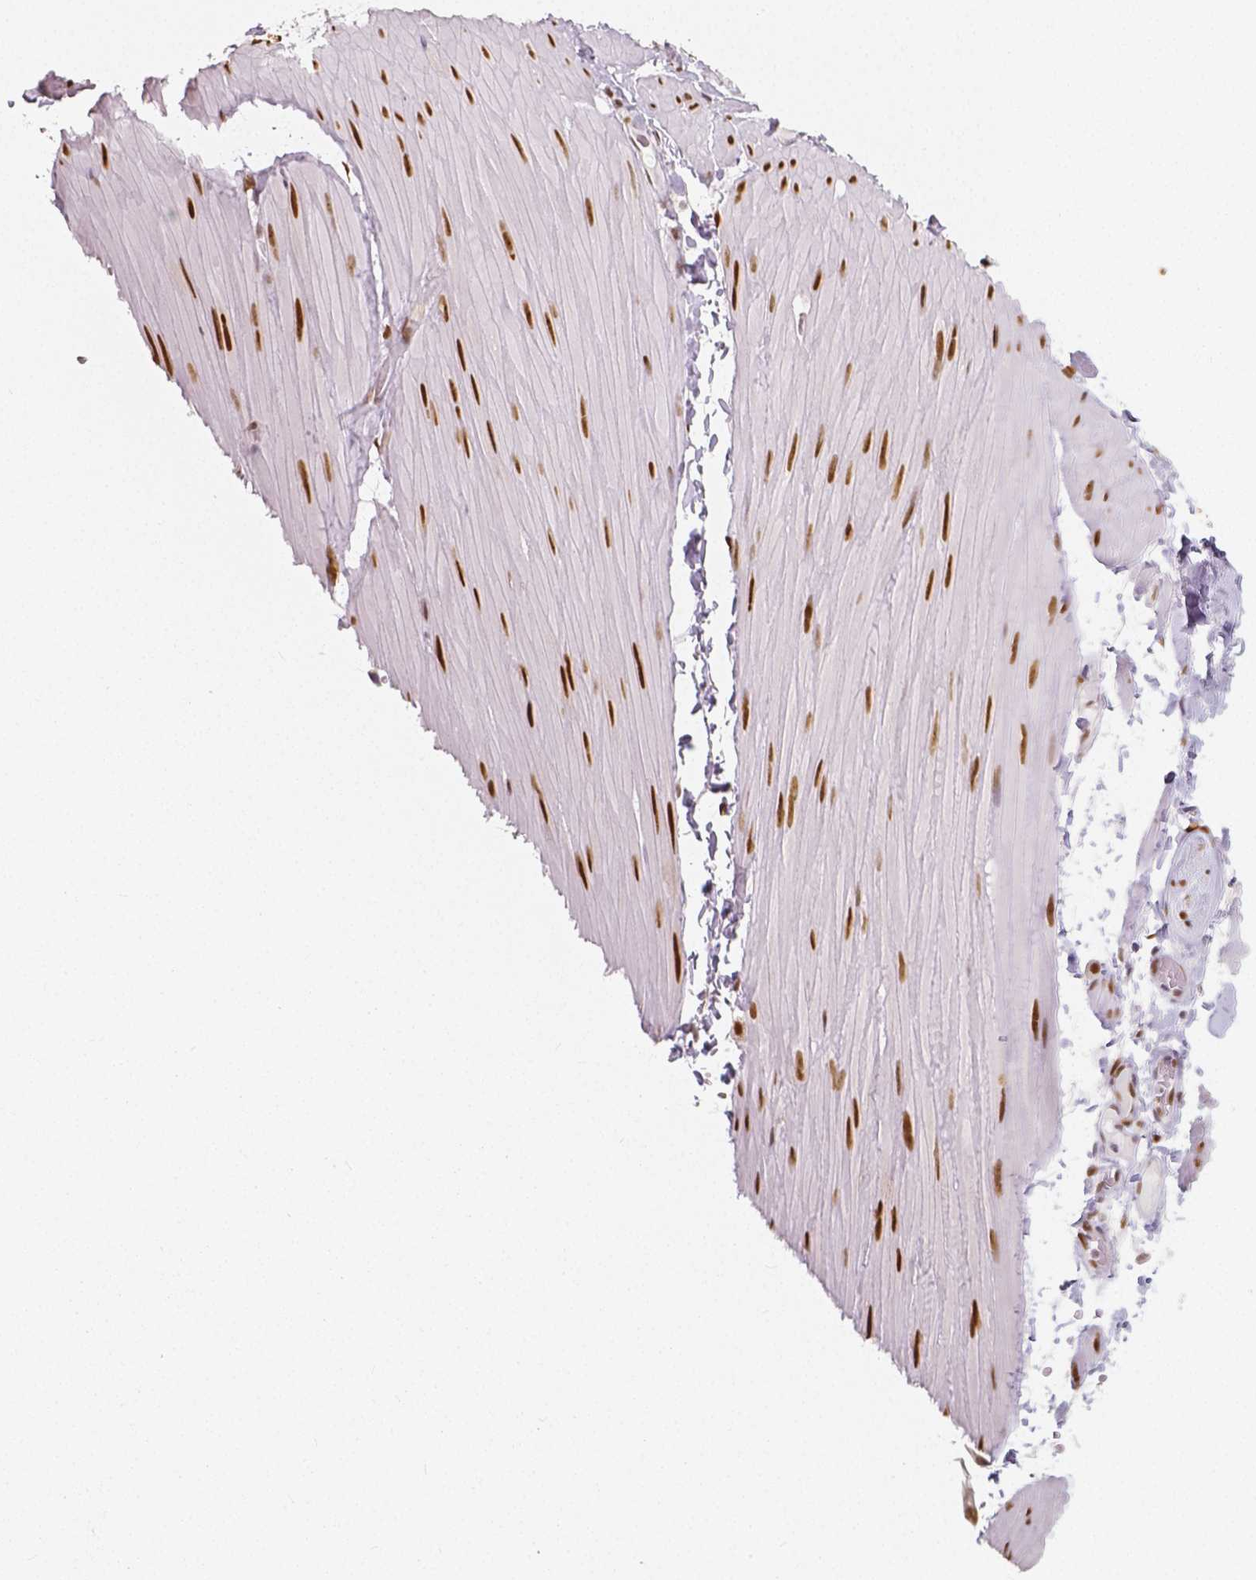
{"staining": {"intensity": "moderate", "quantity": "25%-75%", "location": "nuclear"}, "tissue": "adipose tissue", "cell_type": "Adipocytes", "image_type": "normal", "snomed": [{"axis": "morphology", "description": "Normal tissue, NOS"}, {"axis": "topography", "description": "Smooth muscle"}, {"axis": "topography", "description": "Peripheral nerve tissue"}], "caption": "Immunohistochemistry (IHC) histopathology image of normal adipose tissue: adipose tissue stained using immunohistochemistry reveals medium levels of moderate protein expression localized specifically in the nuclear of adipocytes, appearing as a nuclear brown color.", "gene": "NUCKS1", "patient": {"sex": "male", "age": 58}}